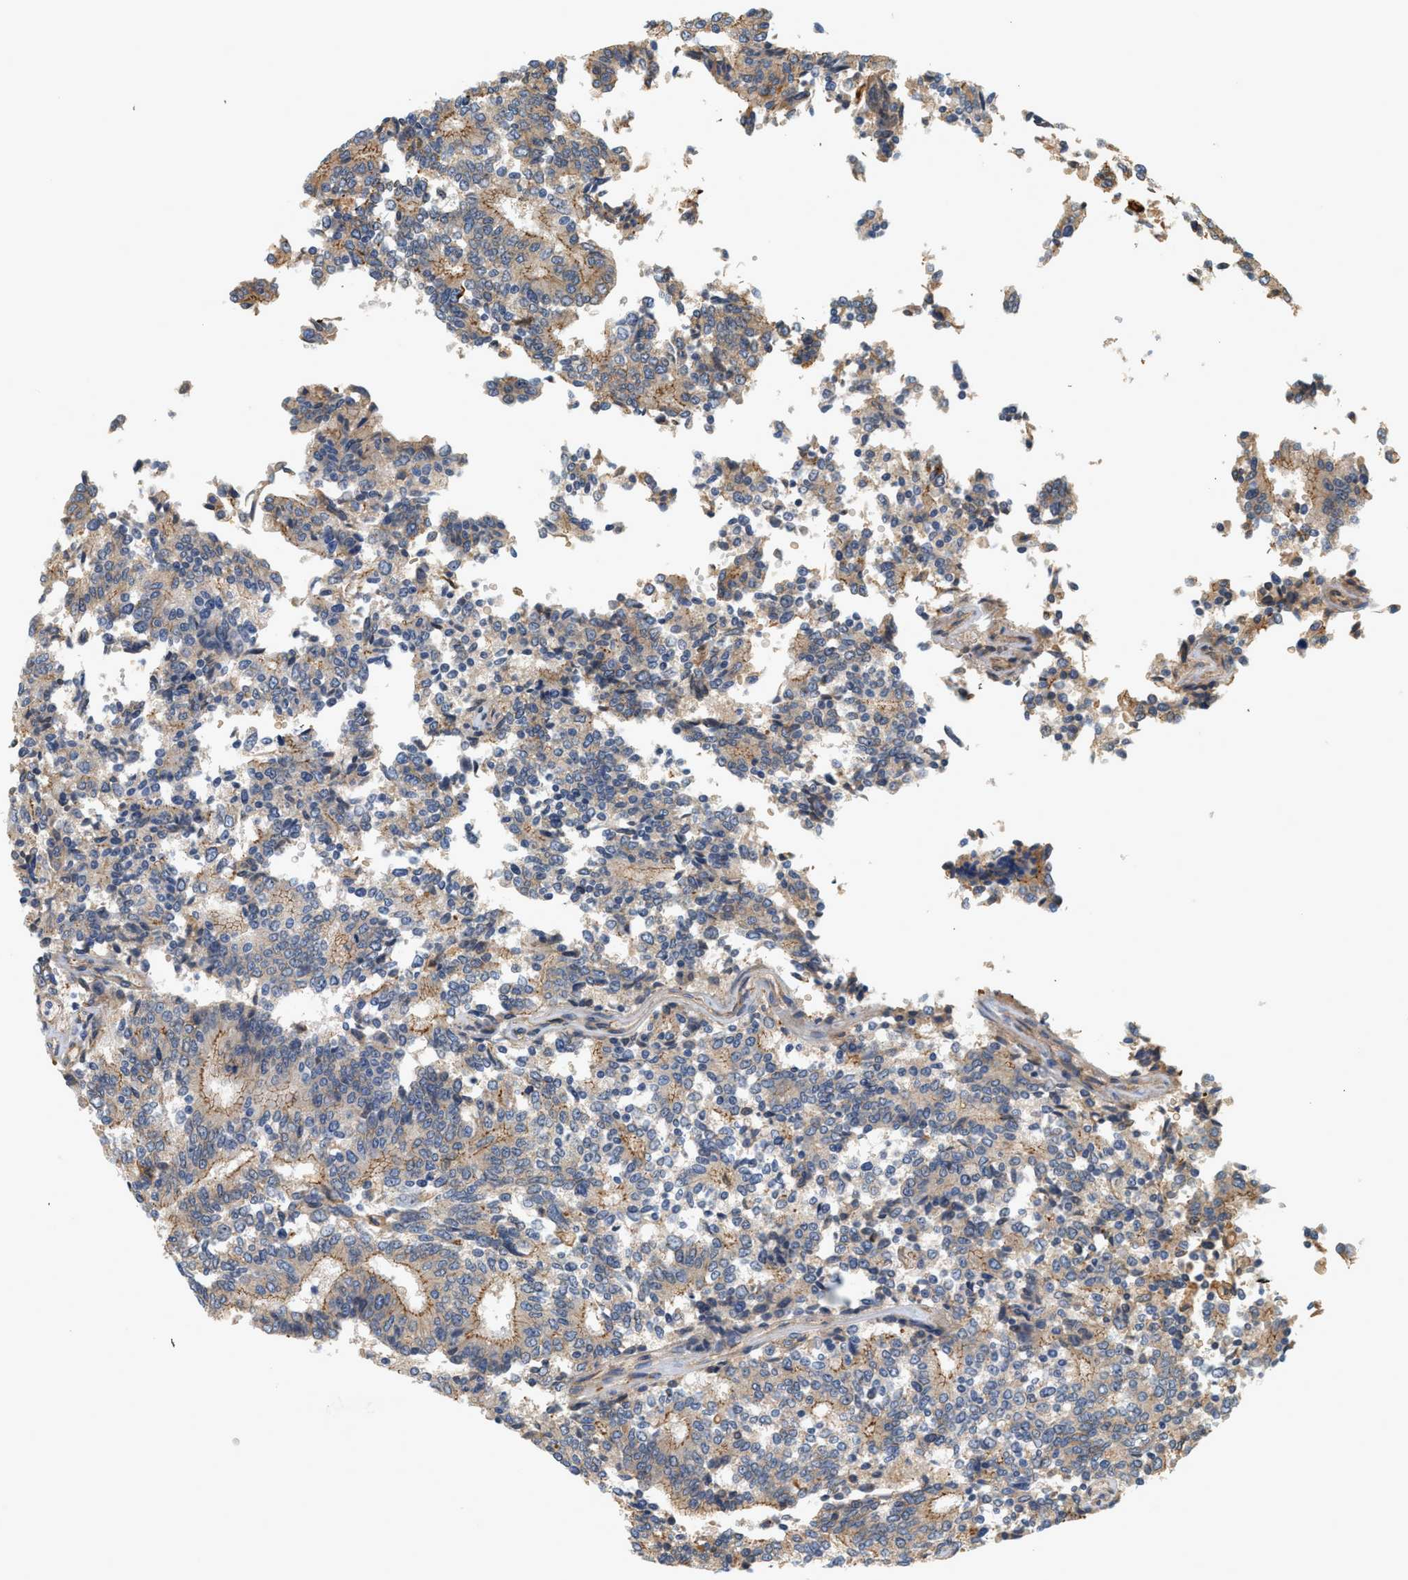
{"staining": {"intensity": "moderate", "quantity": ">75%", "location": "cytoplasmic/membranous"}, "tissue": "prostate cancer", "cell_type": "Tumor cells", "image_type": "cancer", "snomed": [{"axis": "morphology", "description": "Normal tissue, NOS"}, {"axis": "morphology", "description": "Adenocarcinoma, High grade"}, {"axis": "topography", "description": "Prostate"}, {"axis": "topography", "description": "Seminal veicle"}], "caption": "Tumor cells display medium levels of moderate cytoplasmic/membranous expression in approximately >75% of cells in prostate cancer.", "gene": "CTXN1", "patient": {"sex": "male", "age": 55}}